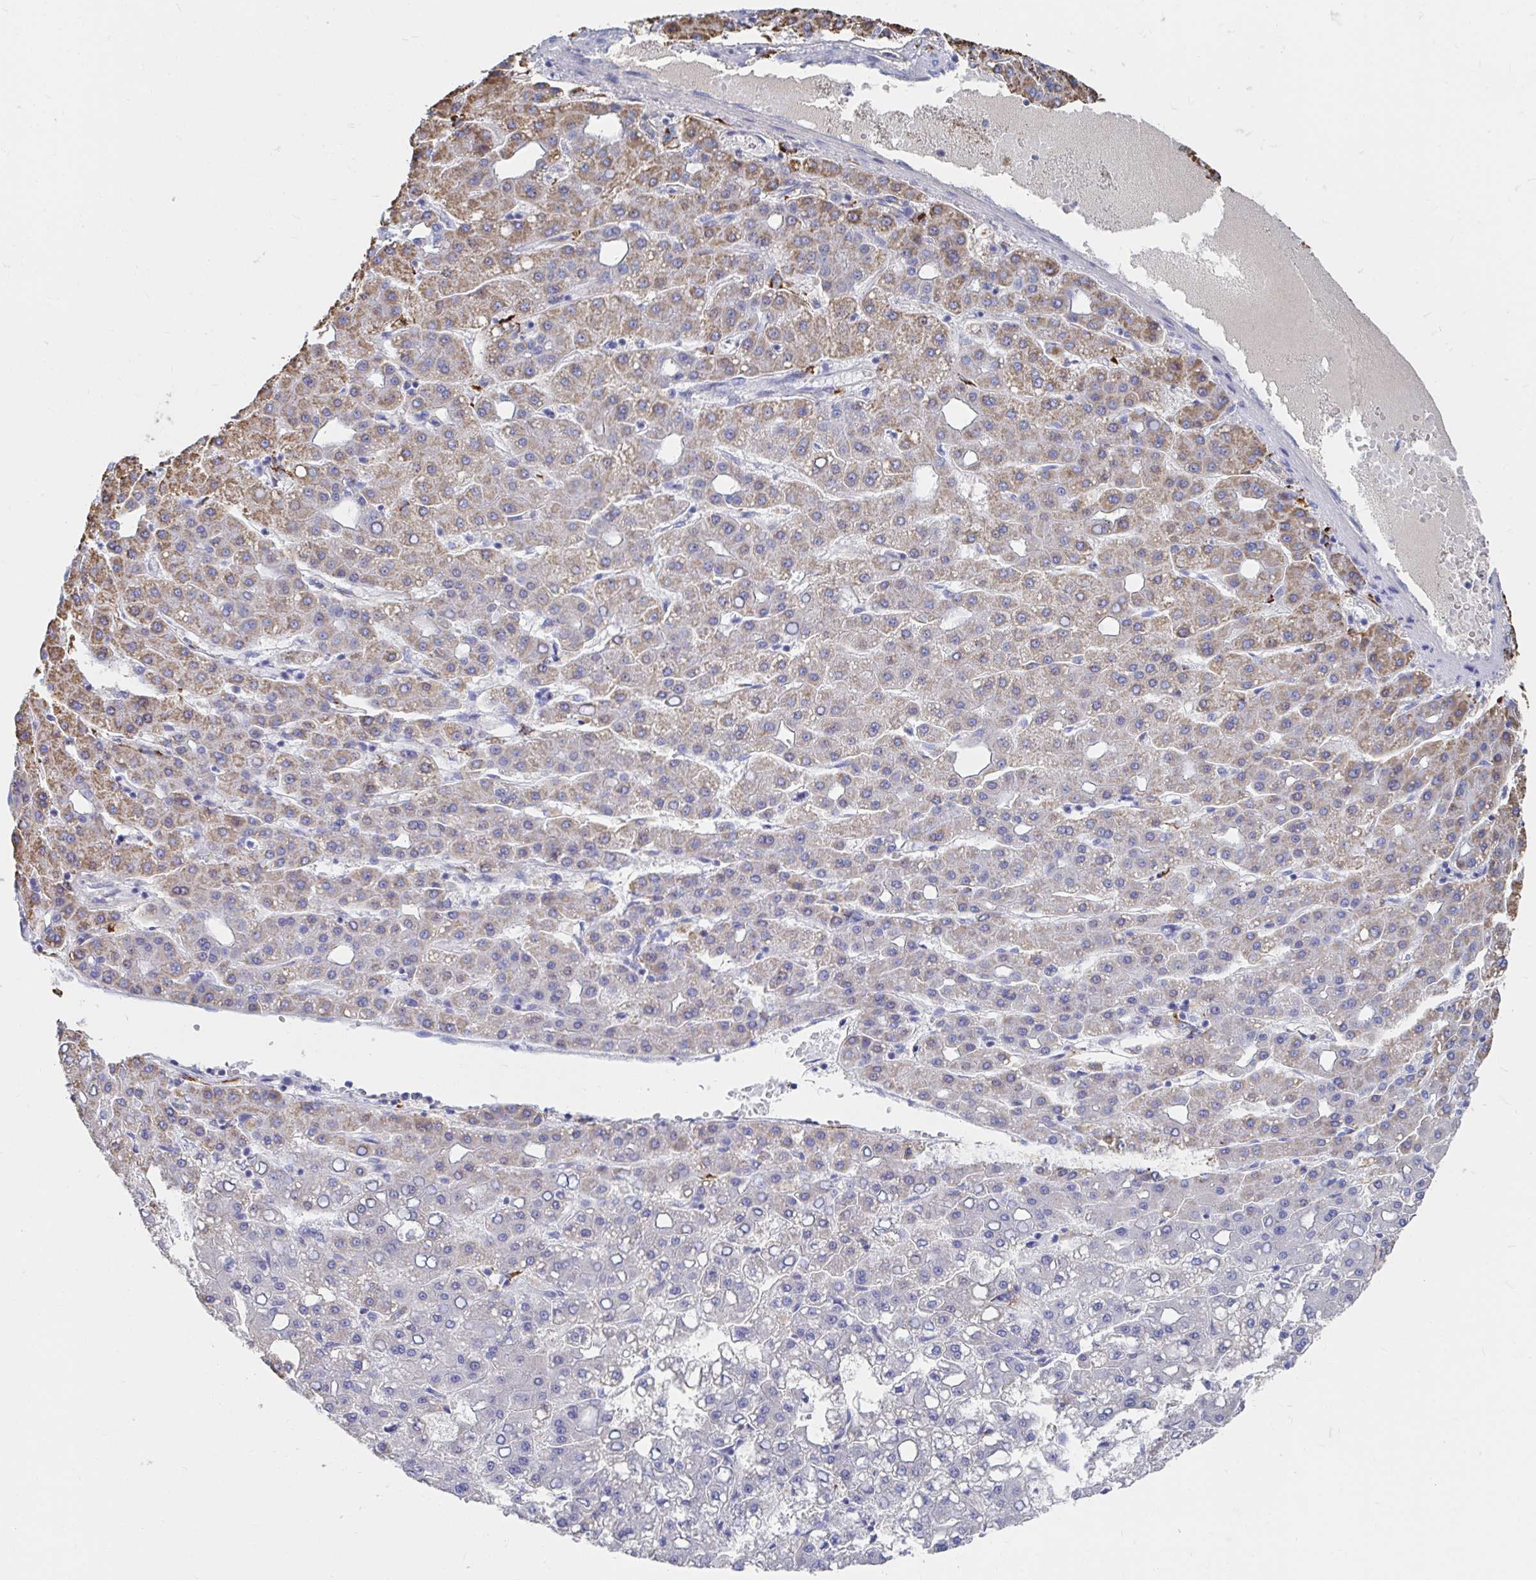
{"staining": {"intensity": "moderate", "quantity": "<25%", "location": "cytoplasmic/membranous"}, "tissue": "liver cancer", "cell_type": "Tumor cells", "image_type": "cancer", "snomed": [{"axis": "morphology", "description": "Carcinoma, Hepatocellular, NOS"}, {"axis": "topography", "description": "Liver"}], "caption": "A low amount of moderate cytoplasmic/membranous positivity is identified in about <25% of tumor cells in hepatocellular carcinoma (liver) tissue.", "gene": "LAMC3", "patient": {"sex": "male", "age": 65}}